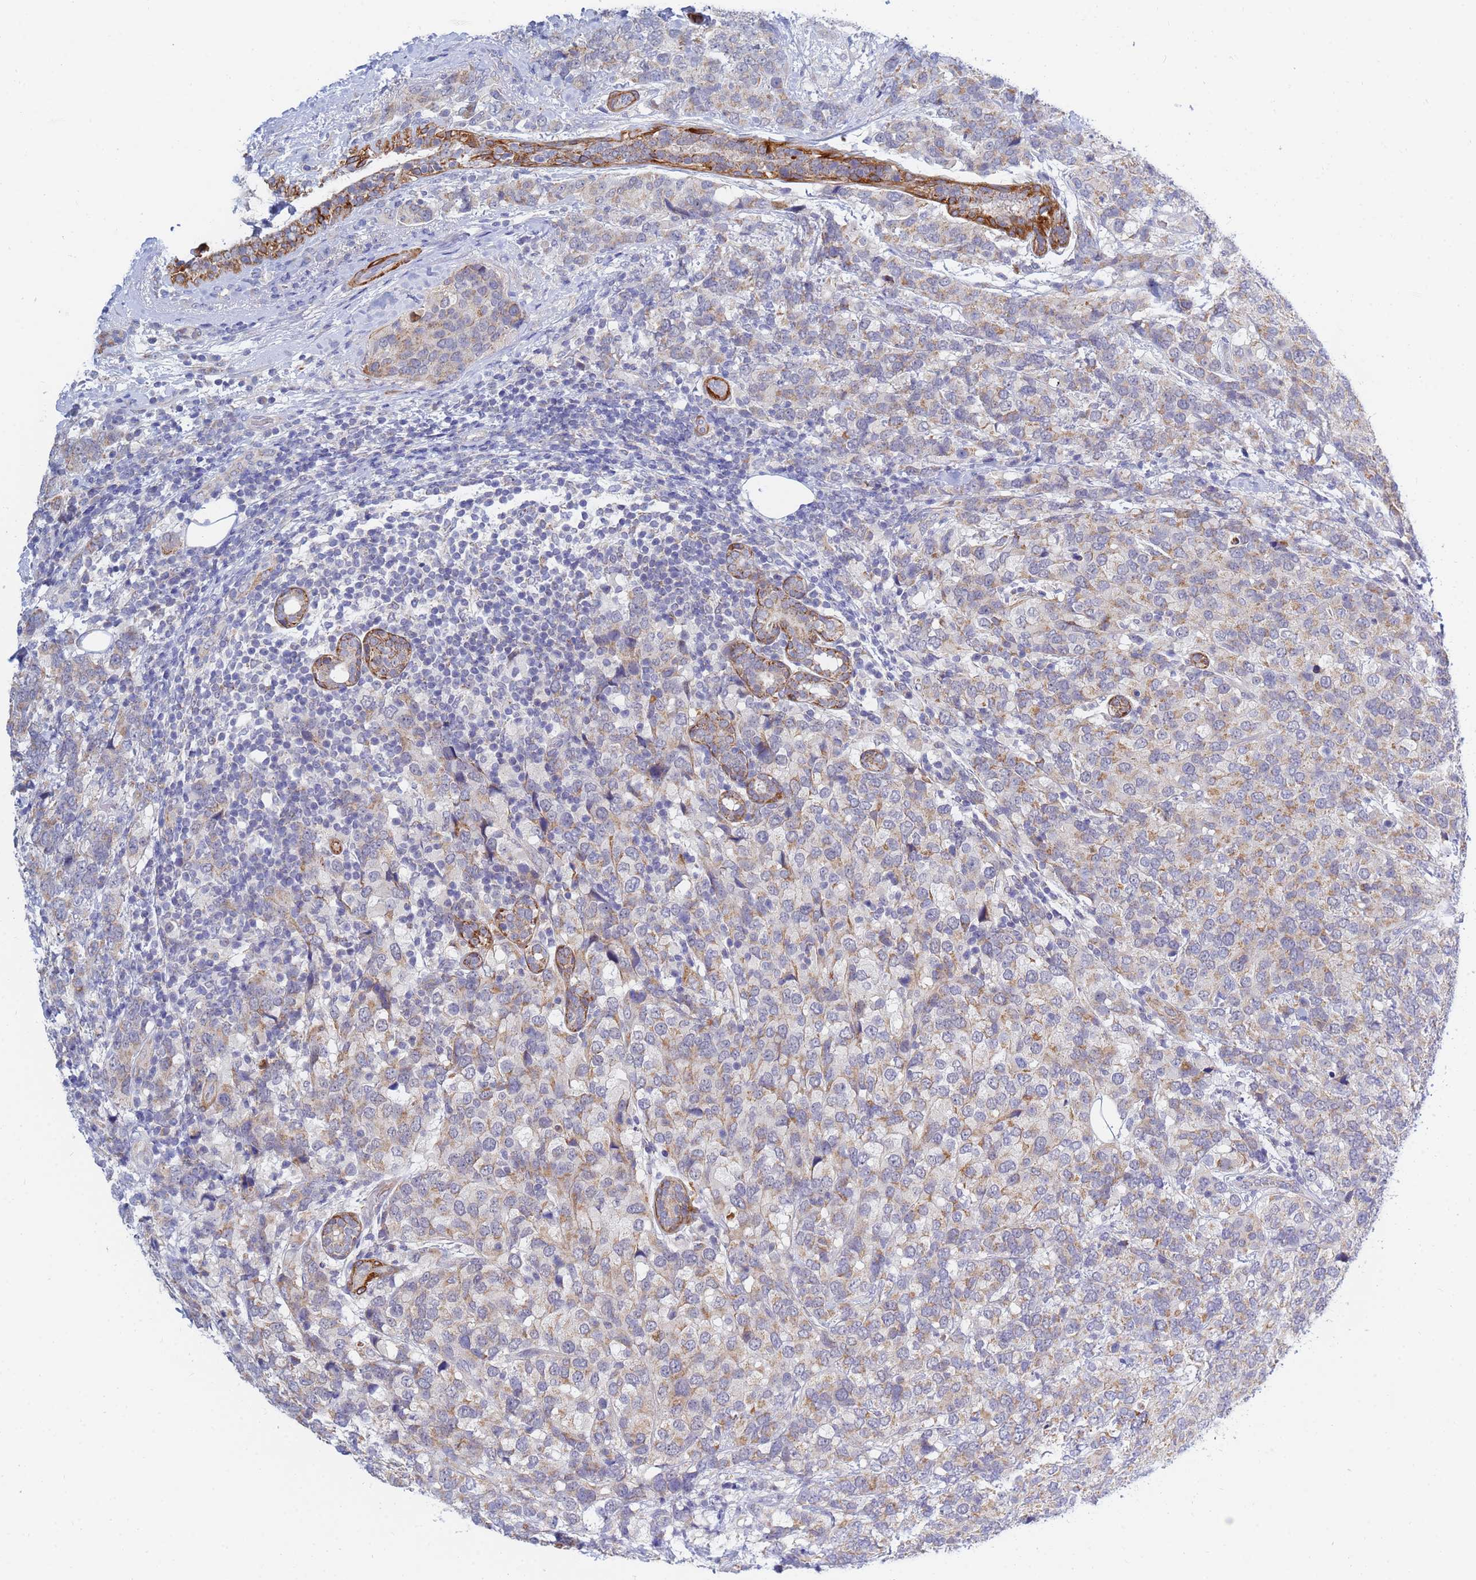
{"staining": {"intensity": "weak", "quantity": "25%-75%", "location": "cytoplasmic/membranous"}, "tissue": "breast cancer", "cell_type": "Tumor cells", "image_type": "cancer", "snomed": [{"axis": "morphology", "description": "Lobular carcinoma"}, {"axis": "topography", "description": "Breast"}], "caption": "A brown stain highlights weak cytoplasmic/membranous staining of a protein in human breast cancer (lobular carcinoma) tumor cells. Ihc stains the protein of interest in brown and the nuclei are stained blue.", "gene": "SDR39U1", "patient": {"sex": "female", "age": 59}}